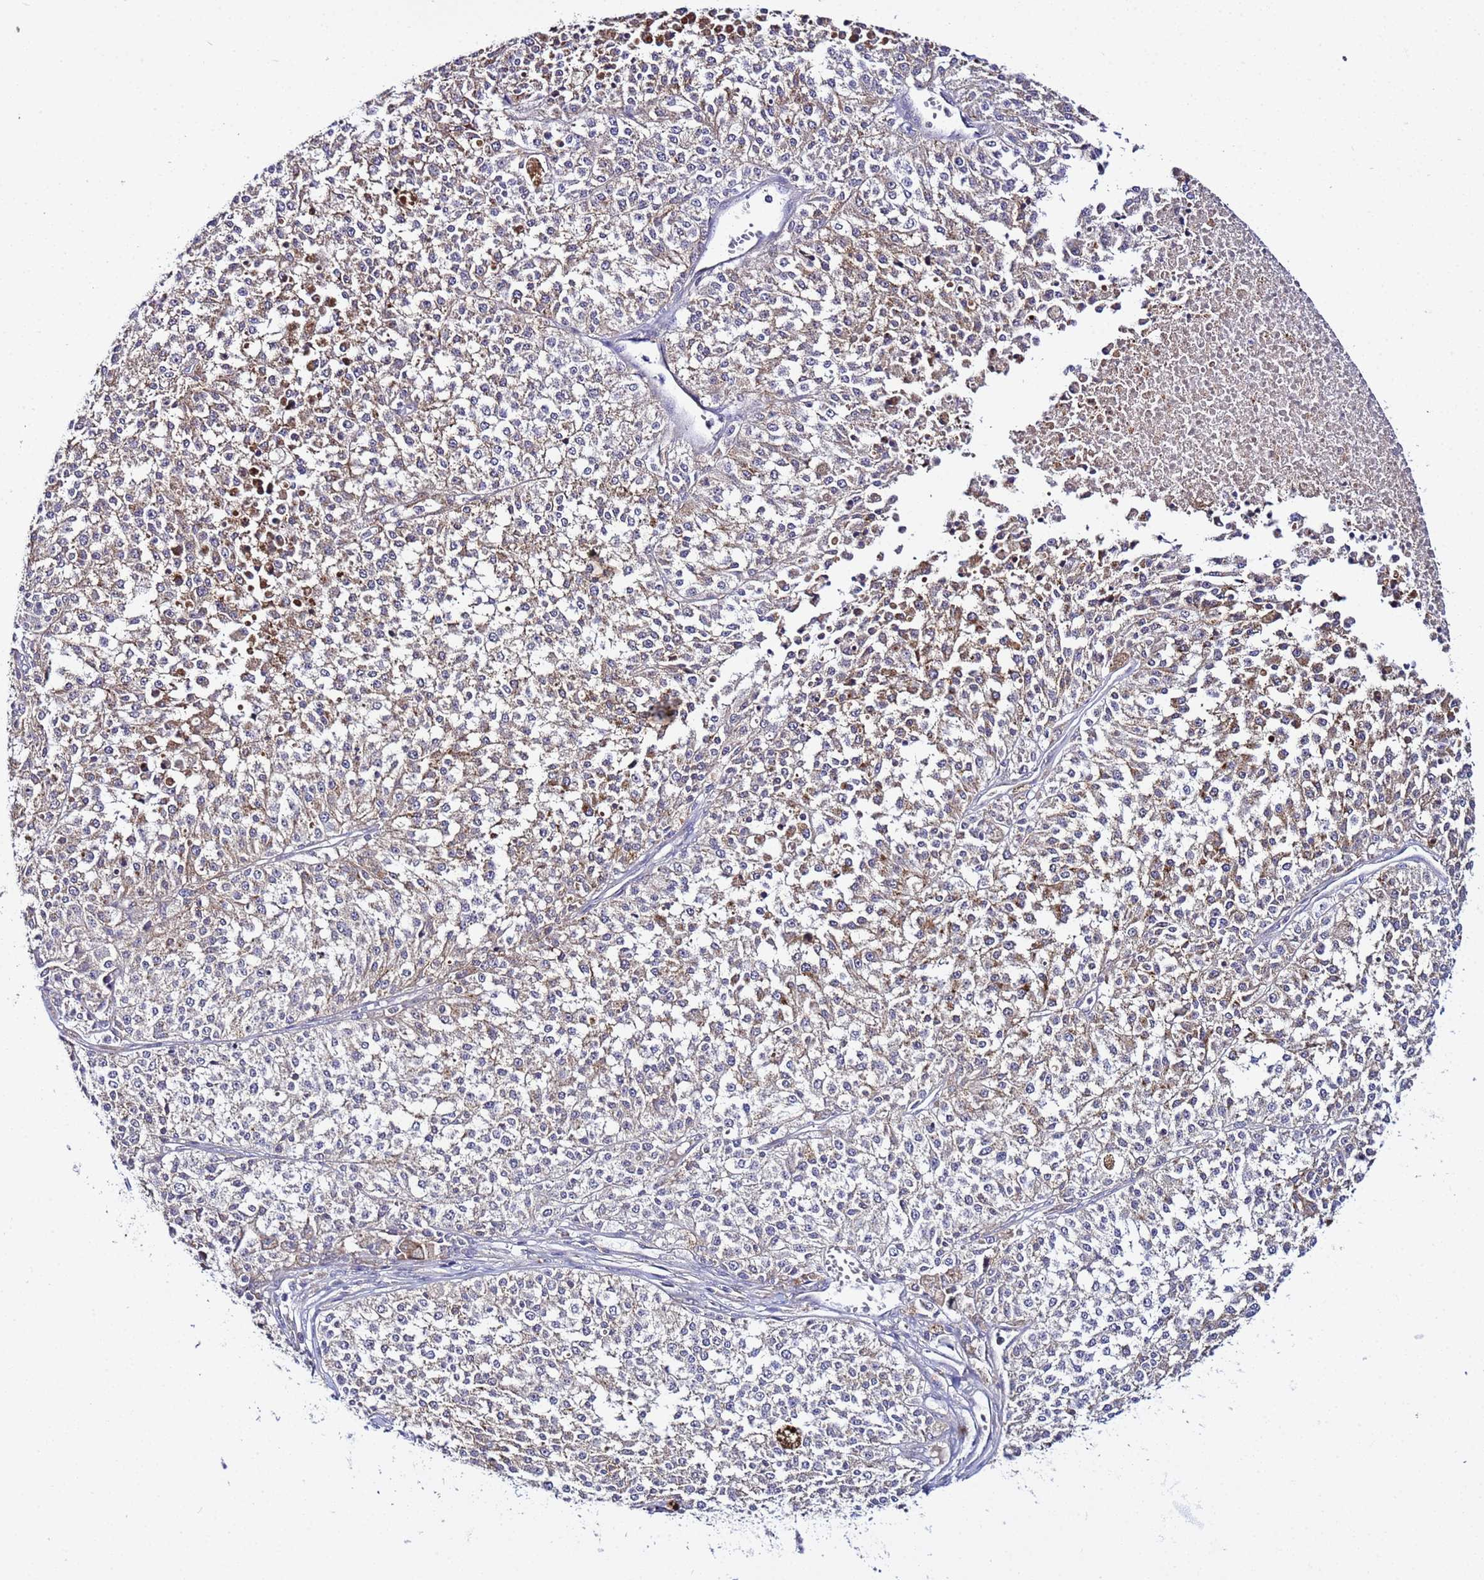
{"staining": {"intensity": "weak", "quantity": "25%-75%", "location": "cytoplasmic/membranous"}, "tissue": "melanoma", "cell_type": "Tumor cells", "image_type": "cancer", "snomed": [{"axis": "morphology", "description": "Malignant melanoma, NOS"}, {"axis": "topography", "description": "Skin"}], "caption": "Malignant melanoma was stained to show a protein in brown. There is low levels of weak cytoplasmic/membranous staining in about 25%-75% of tumor cells.", "gene": "PLXDC2", "patient": {"sex": "female", "age": 64}}